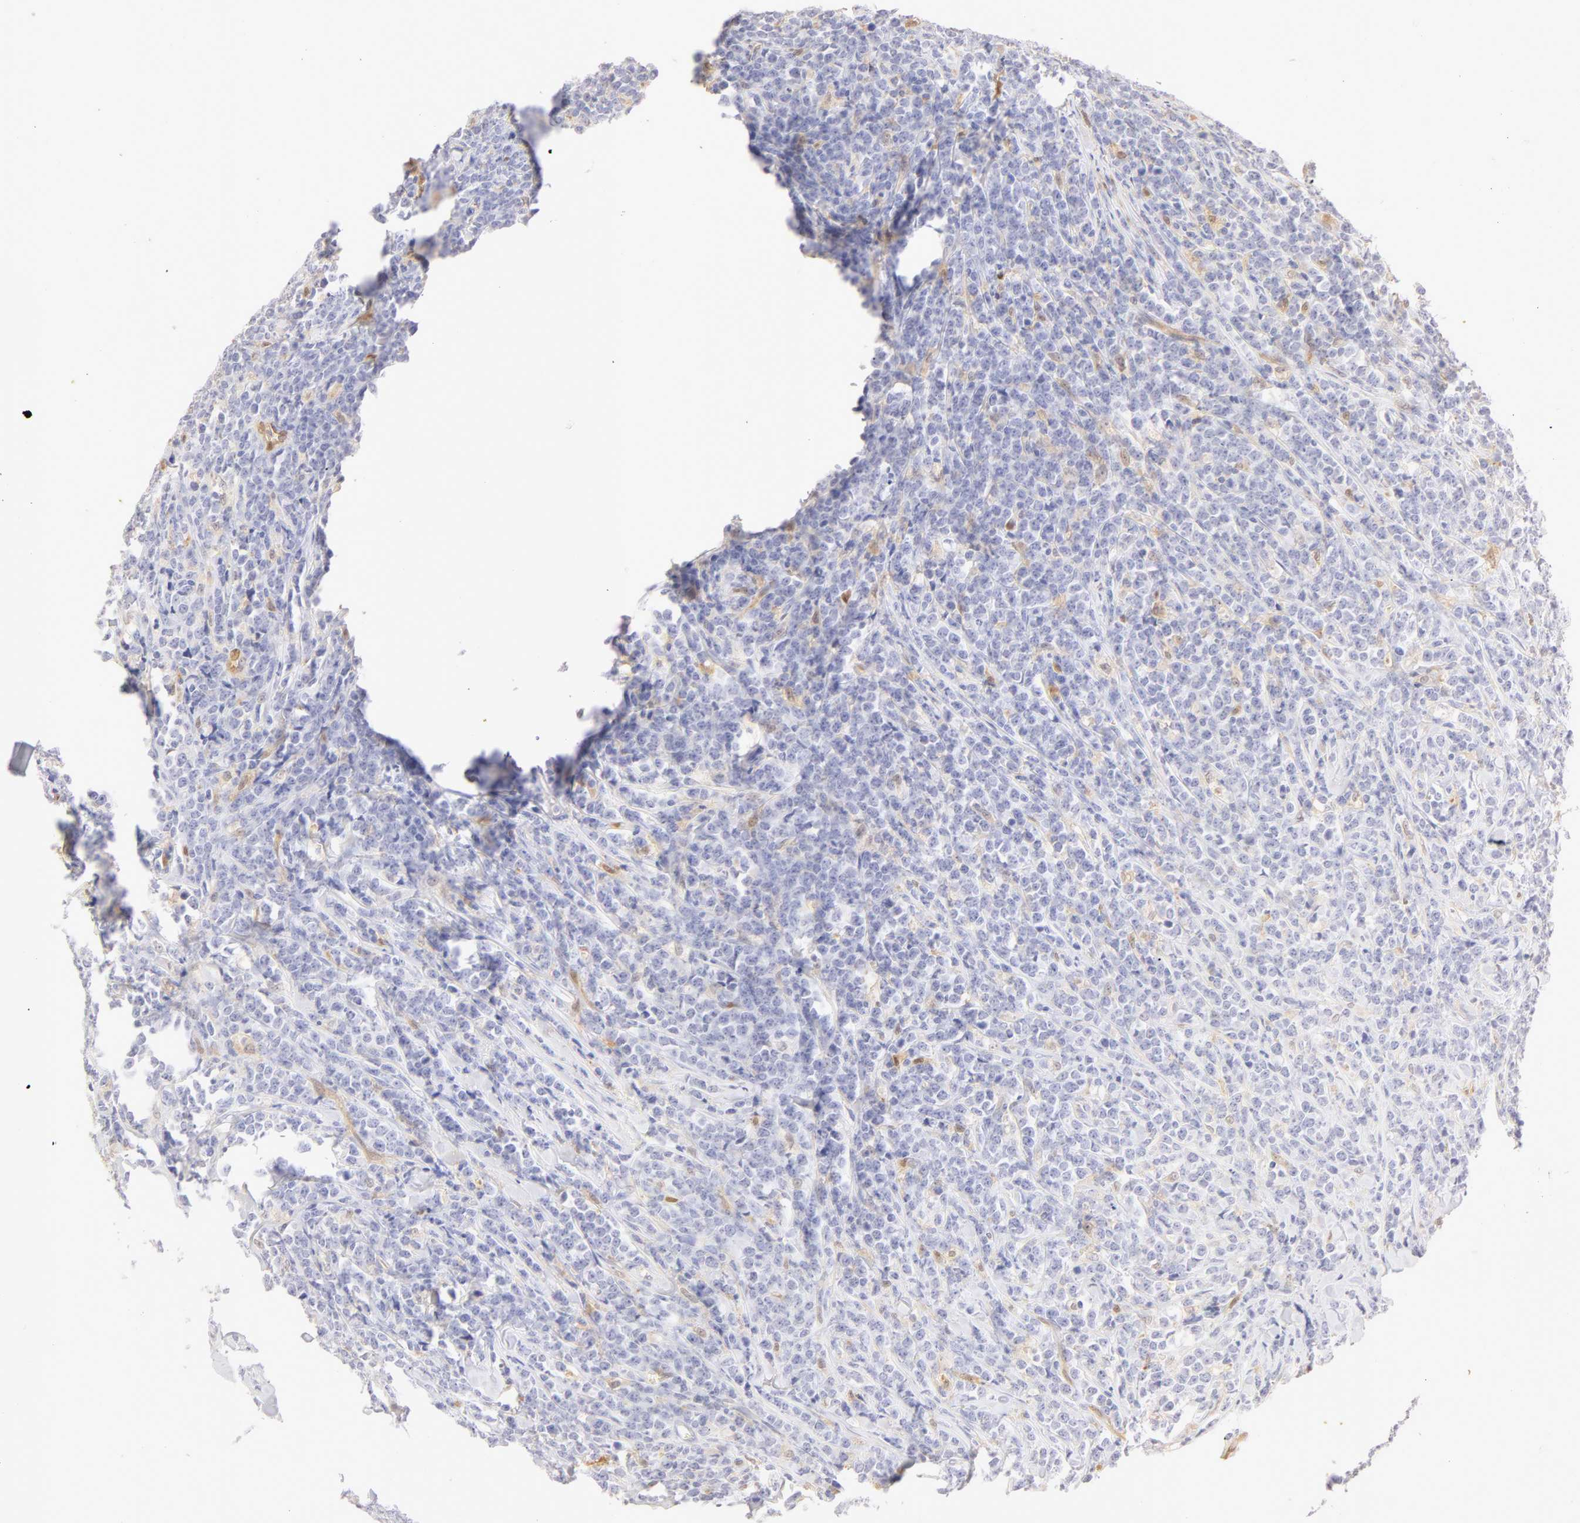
{"staining": {"intensity": "negative", "quantity": "none", "location": "none"}, "tissue": "lymphoma", "cell_type": "Tumor cells", "image_type": "cancer", "snomed": [{"axis": "morphology", "description": "Malignant lymphoma, non-Hodgkin's type, High grade"}, {"axis": "topography", "description": "Small intestine"}, {"axis": "topography", "description": "Colon"}], "caption": "The IHC histopathology image has no significant positivity in tumor cells of malignant lymphoma, non-Hodgkin's type (high-grade) tissue.", "gene": "CA2", "patient": {"sex": "male", "age": 8}}